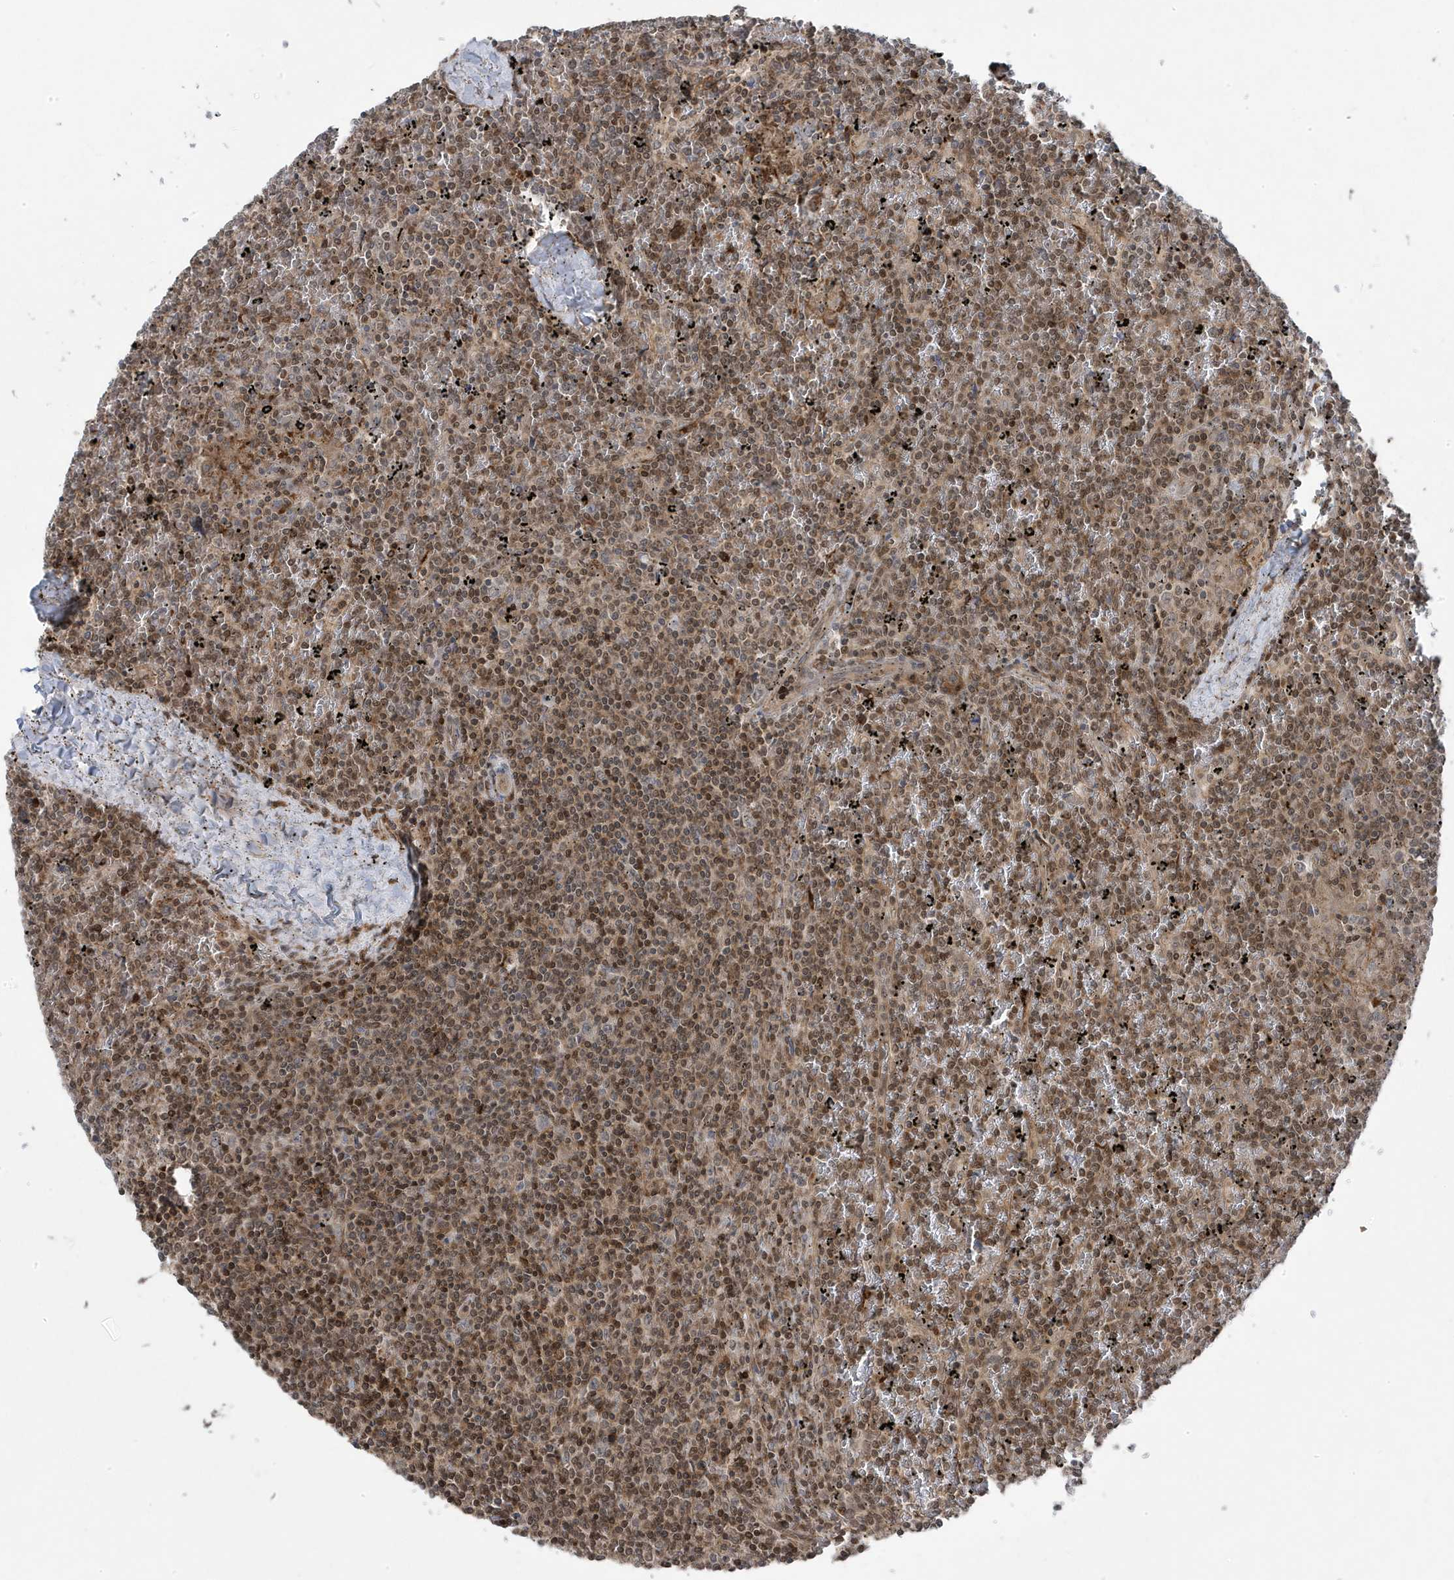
{"staining": {"intensity": "moderate", "quantity": ">75%", "location": "nuclear"}, "tissue": "lymphoma", "cell_type": "Tumor cells", "image_type": "cancer", "snomed": [{"axis": "morphology", "description": "Malignant lymphoma, non-Hodgkin's type, Low grade"}, {"axis": "topography", "description": "Spleen"}], "caption": "Immunohistochemistry photomicrograph of neoplastic tissue: human lymphoma stained using immunohistochemistry shows medium levels of moderate protein expression localized specifically in the nuclear of tumor cells, appearing as a nuclear brown color.", "gene": "MAPK1IP1L", "patient": {"sex": "female", "age": 19}}